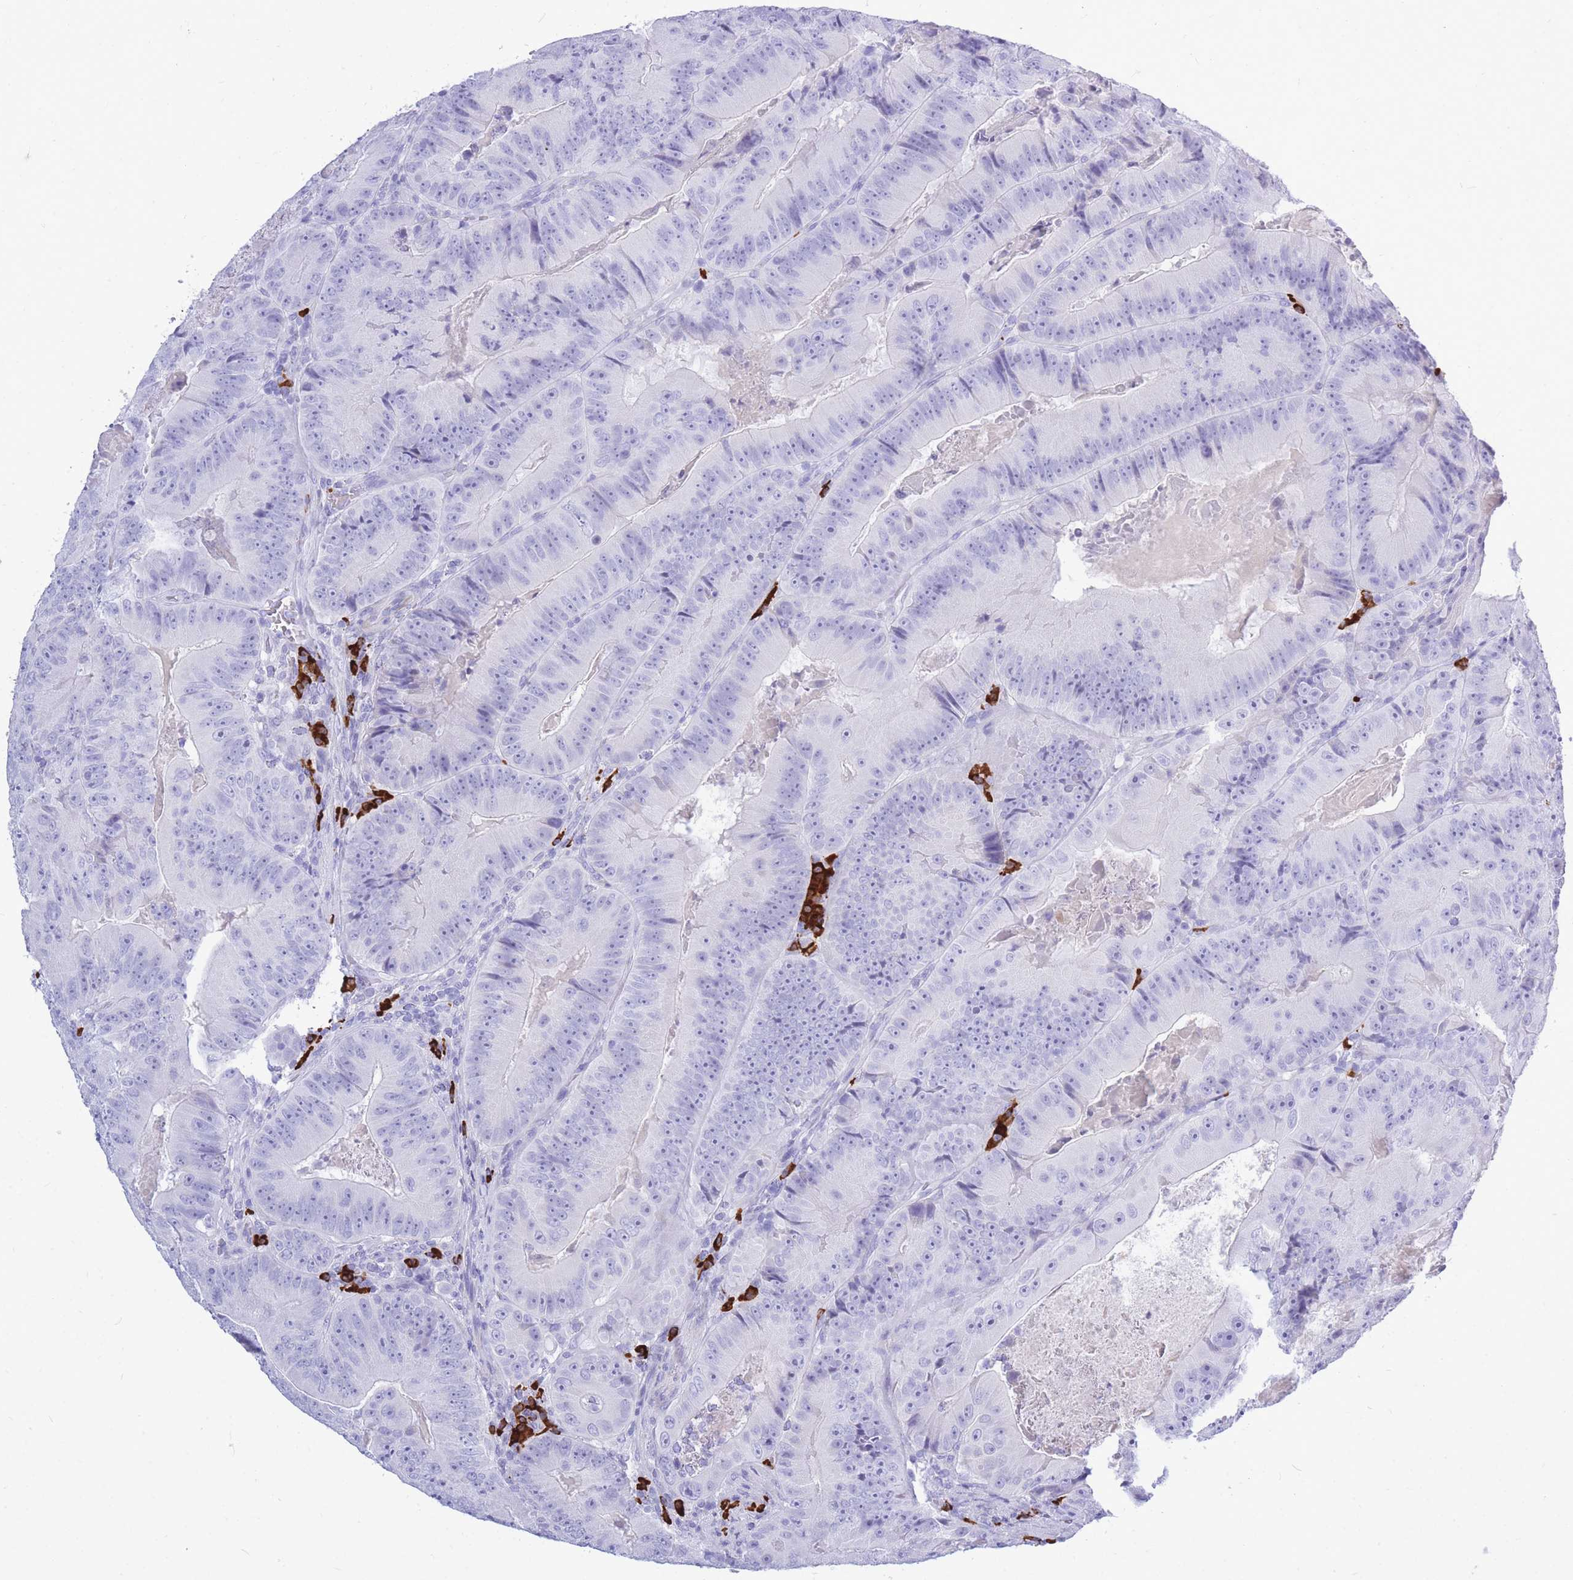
{"staining": {"intensity": "negative", "quantity": "none", "location": "none"}, "tissue": "colorectal cancer", "cell_type": "Tumor cells", "image_type": "cancer", "snomed": [{"axis": "morphology", "description": "Adenocarcinoma, NOS"}, {"axis": "topography", "description": "Colon"}], "caption": "A micrograph of adenocarcinoma (colorectal) stained for a protein reveals no brown staining in tumor cells.", "gene": "ZFP62", "patient": {"sex": "female", "age": 86}}